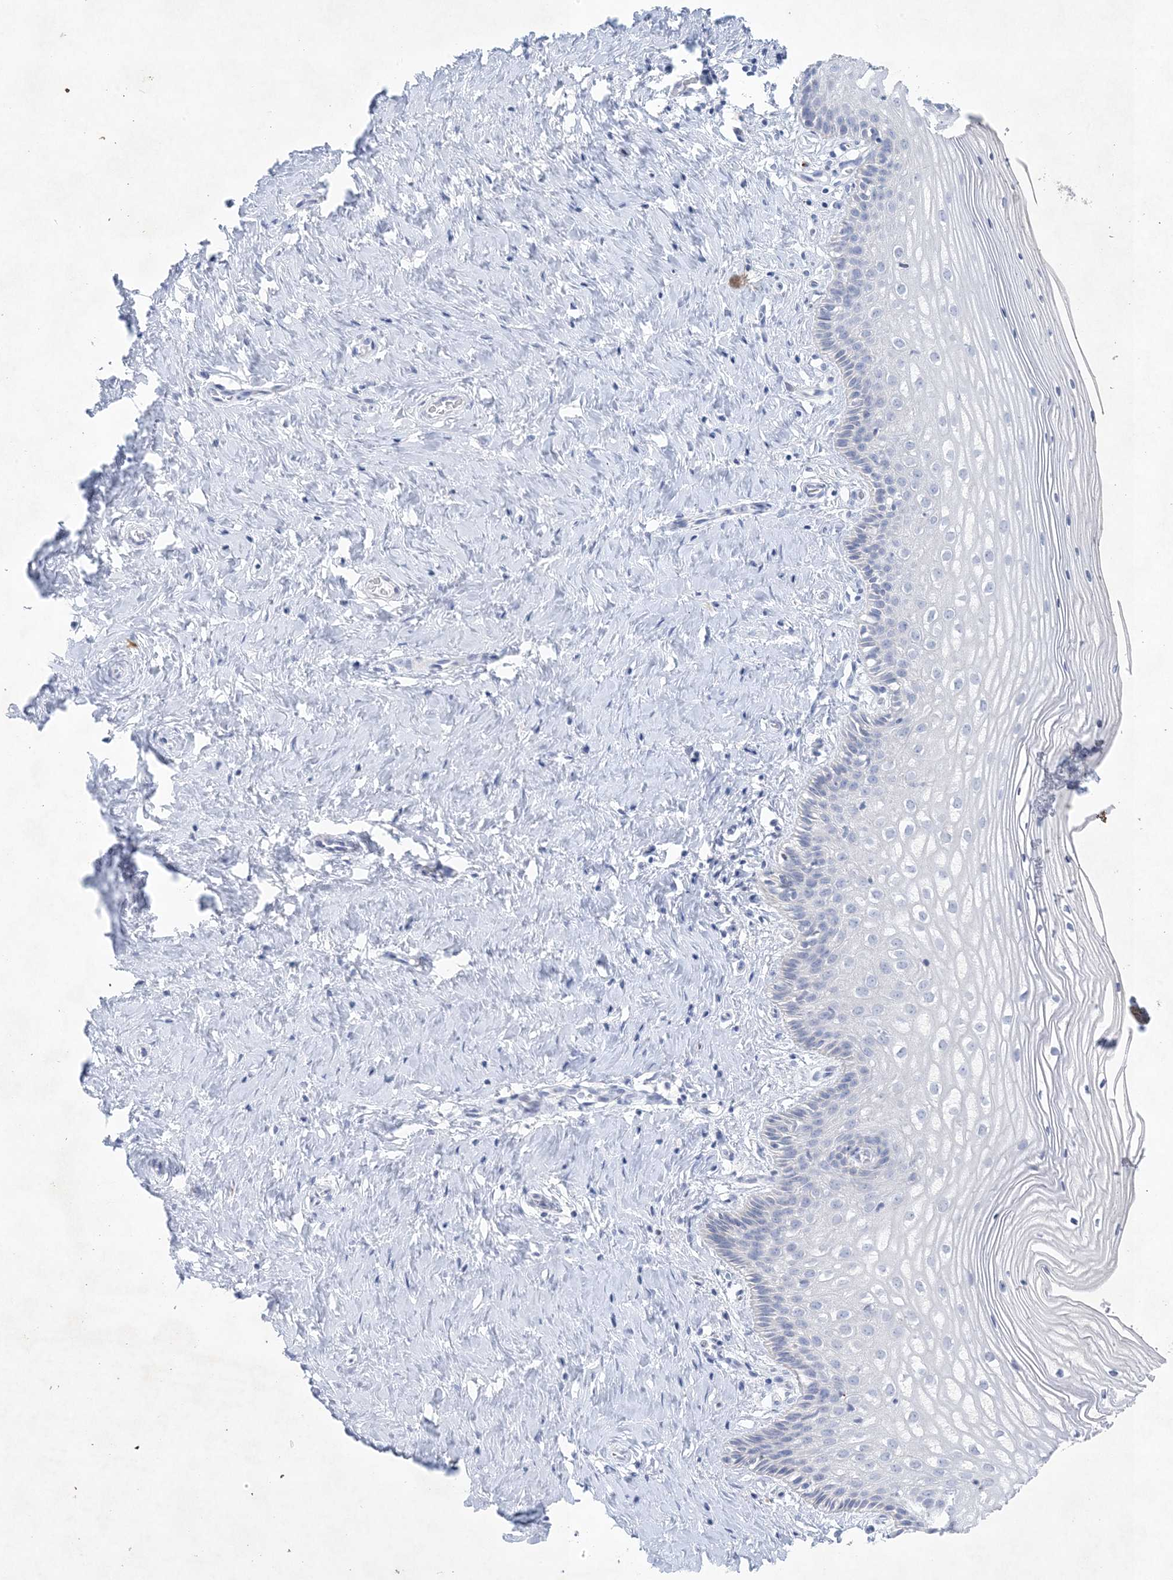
{"staining": {"intensity": "negative", "quantity": "none", "location": "none"}, "tissue": "cervix", "cell_type": "Glandular cells", "image_type": "normal", "snomed": [{"axis": "morphology", "description": "Normal tissue, NOS"}, {"axis": "topography", "description": "Cervix"}], "caption": "A high-resolution image shows immunohistochemistry (IHC) staining of unremarkable cervix, which shows no significant expression in glandular cells.", "gene": "GABRG1", "patient": {"sex": "female", "age": 33}}